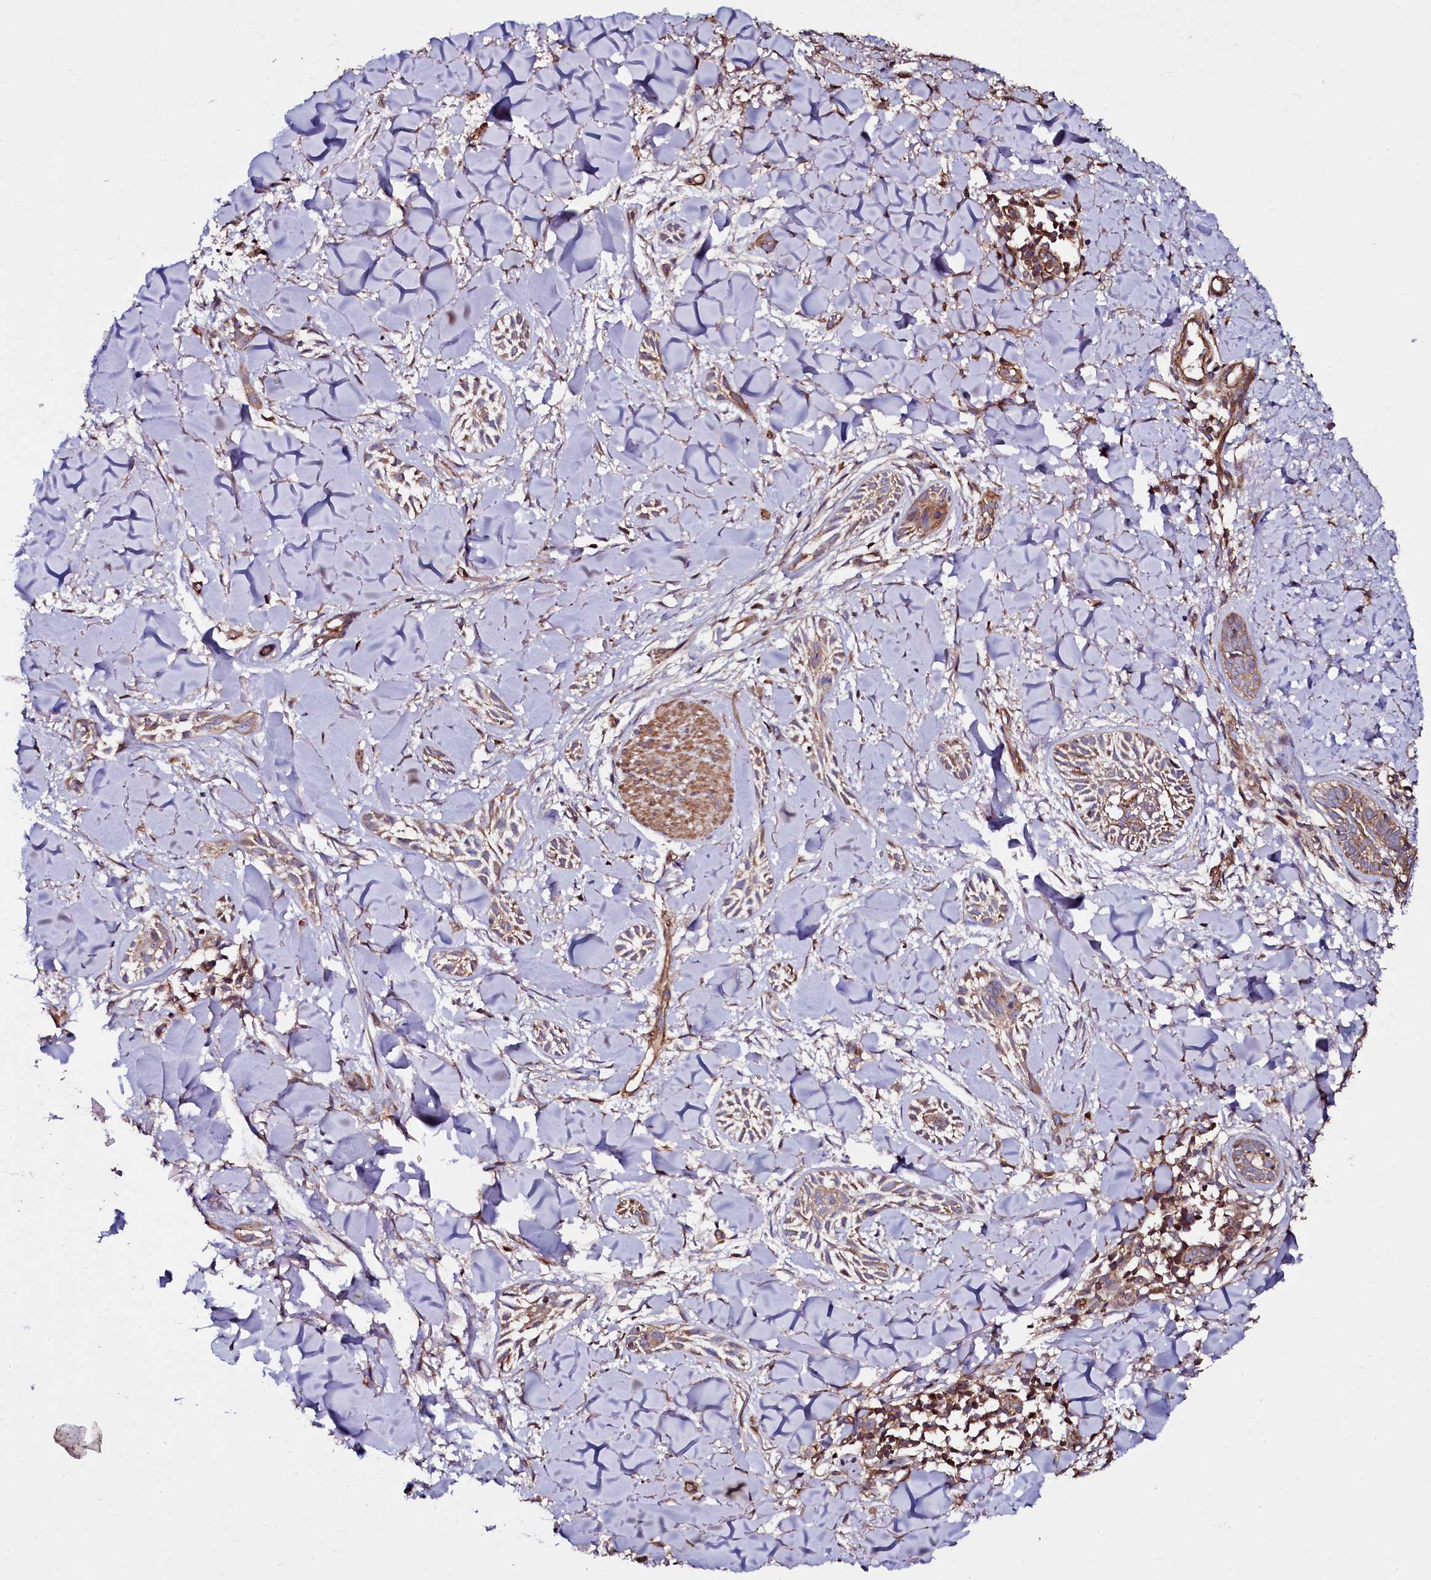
{"staining": {"intensity": "moderate", "quantity": ">75%", "location": "cytoplasmic/membranous"}, "tissue": "skin cancer", "cell_type": "Tumor cells", "image_type": "cancer", "snomed": [{"axis": "morphology", "description": "Basal cell carcinoma"}, {"axis": "topography", "description": "Skin"}], "caption": "Tumor cells demonstrate medium levels of moderate cytoplasmic/membranous staining in about >75% of cells in human skin cancer. The staining was performed using DAB (3,3'-diaminobenzidine), with brown indicating positive protein expression. Nuclei are stained blue with hematoxylin.", "gene": "USPL1", "patient": {"sex": "female", "age": 59}}